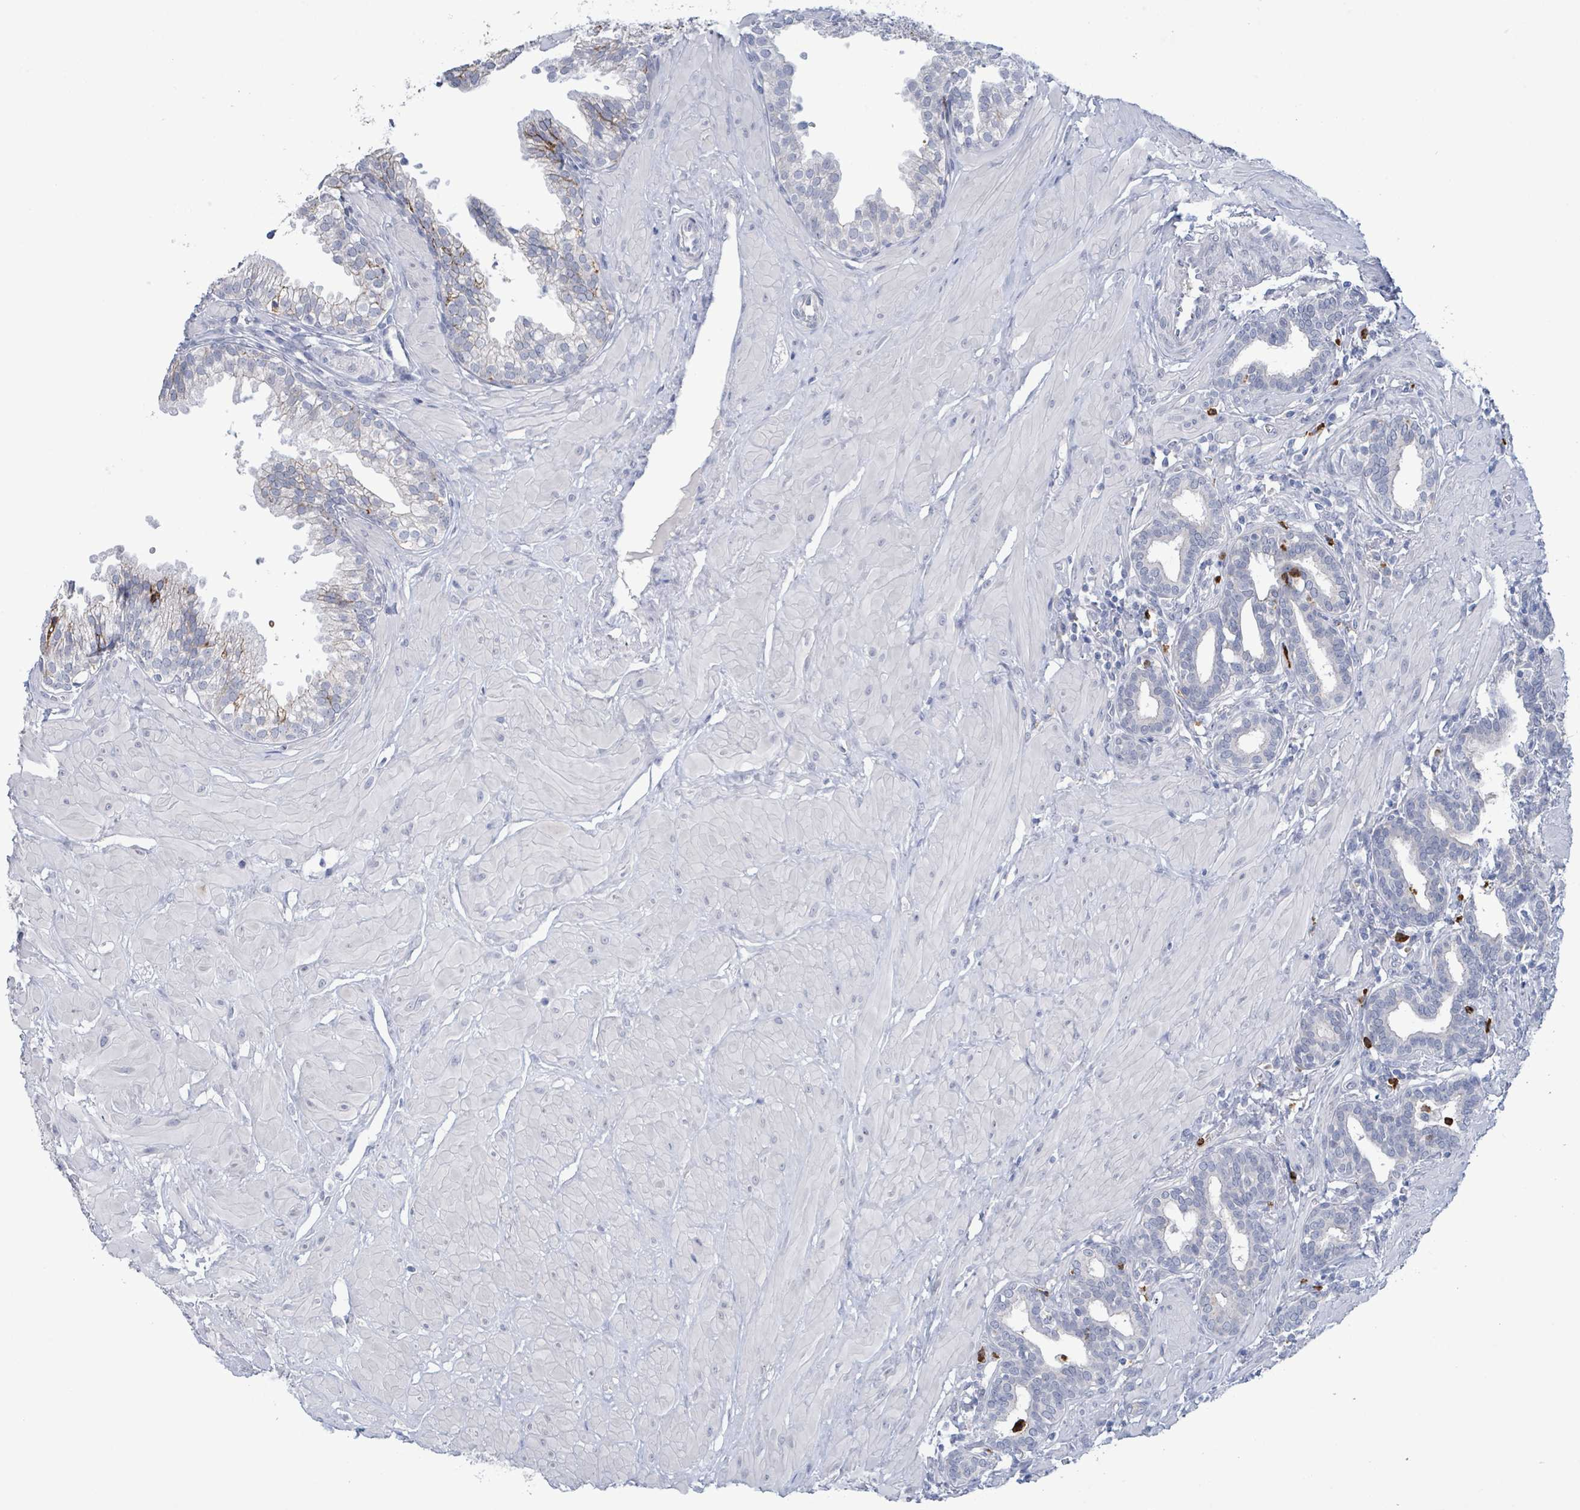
{"staining": {"intensity": "moderate", "quantity": "25%-75%", "location": "cytoplasmic/membranous"}, "tissue": "prostate", "cell_type": "Glandular cells", "image_type": "normal", "snomed": [{"axis": "morphology", "description": "Normal tissue, NOS"}, {"axis": "topography", "description": "Prostate"}, {"axis": "topography", "description": "Peripheral nerve tissue"}], "caption": "A histopathology image showing moderate cytoplasmic/membranous positivity in about 25%-75% of glandular cells in normal prostate, as visualized by brown immunohistochemical staining.", "gene": "LCLAT1", "patient": {"sex": "male", "age": 55}}